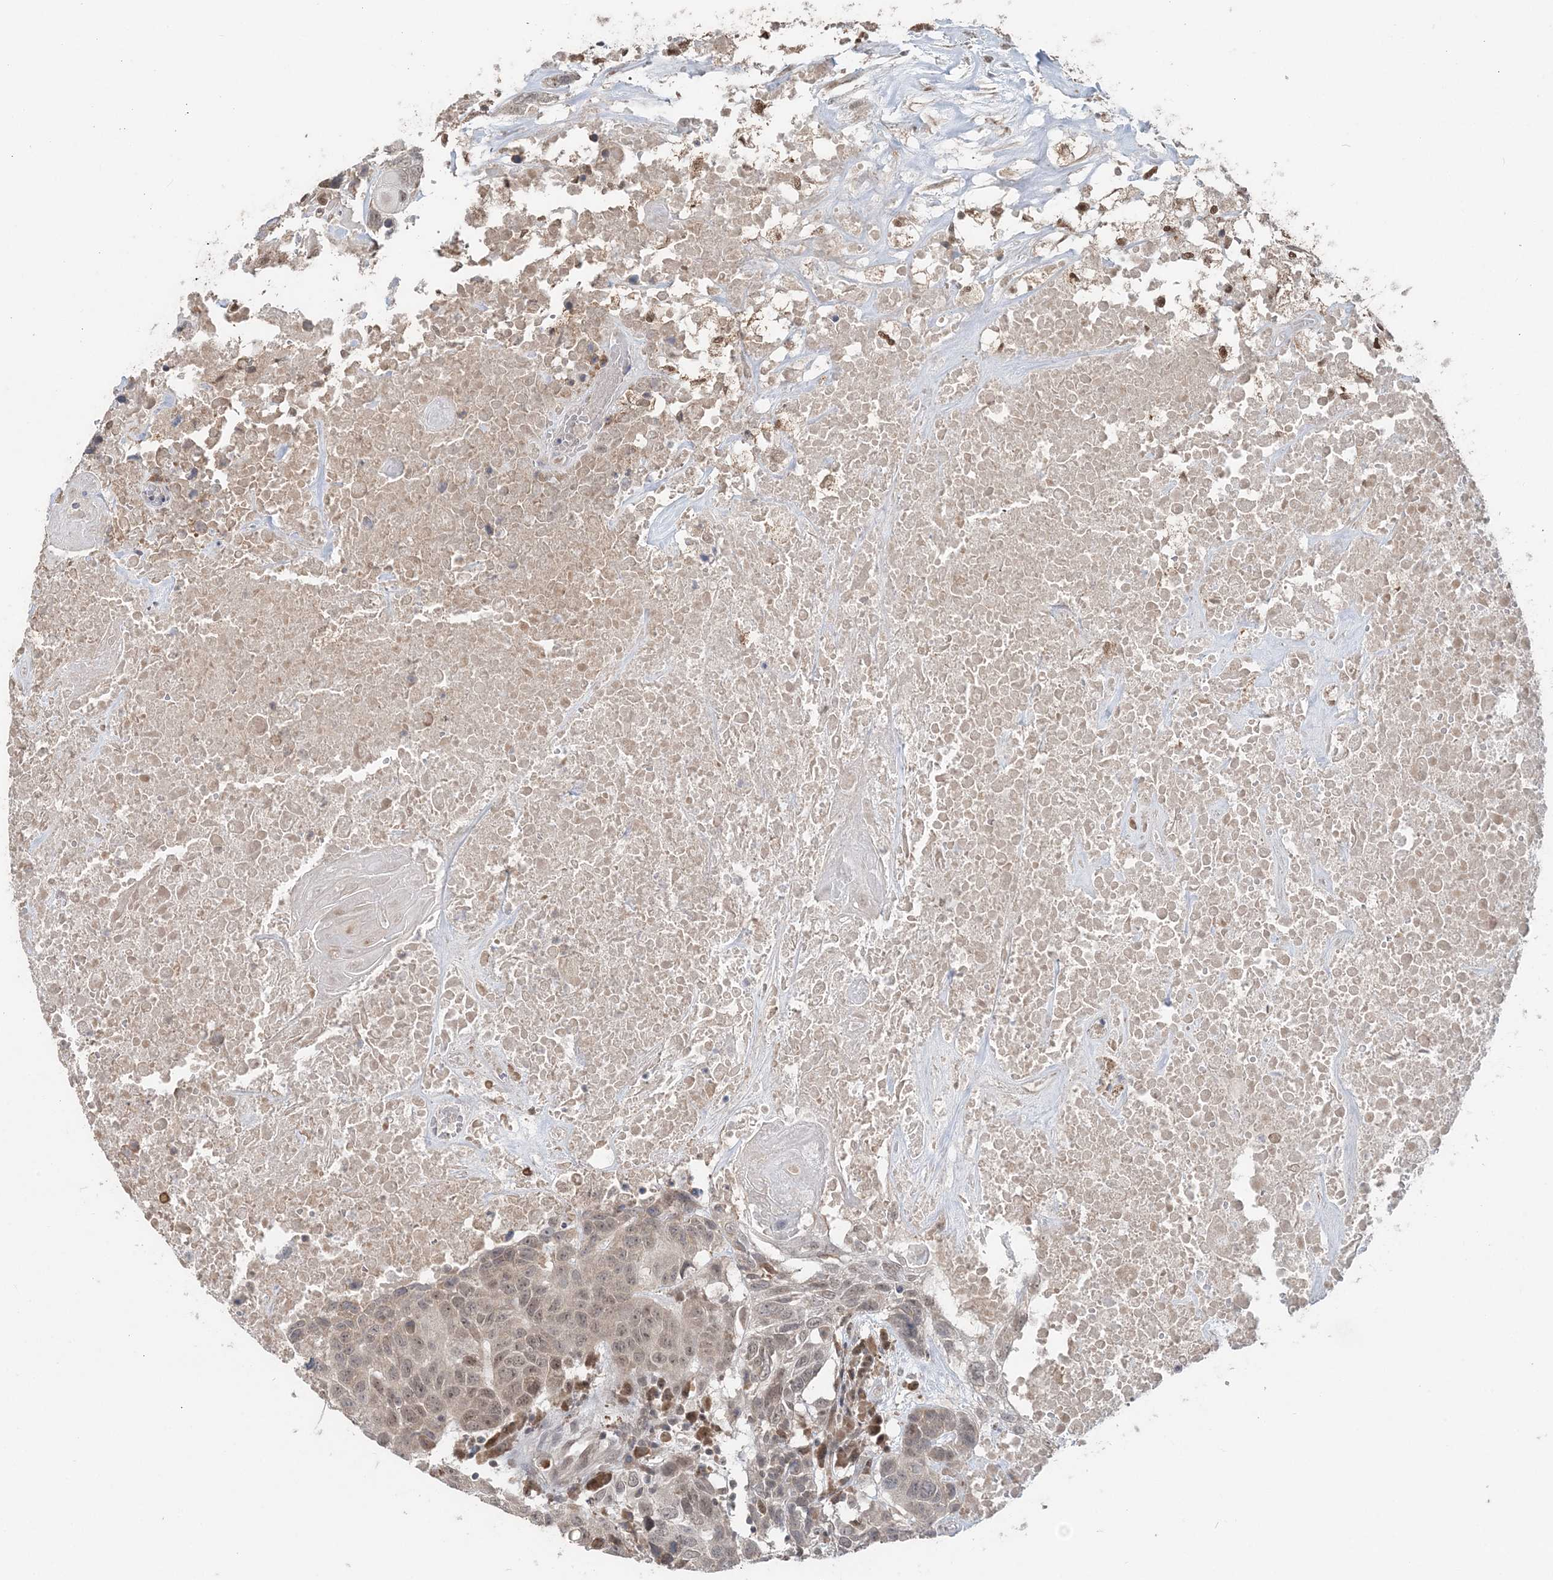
{"staining": {"intensity": "weak", "quantity": "25%-75%", "location": "nuclear"}, "tissue": "head and neck cancer", "cell_type": "Tumor cells", "image_type": "cancer", "snomed": [{"axis": "morphology", "description": "Squamous cell carcinoma, NOS"}, {"axis": "topography", "description": "Head-Neck"}], "caption": "A micrograph of human squamous cell carcinoma (head and neck) stained for a protein demonstrates weak nuclear brown staining in tumor cells.", "gene": "SLU7", "patient": {"sex": "male", "age": 66}}